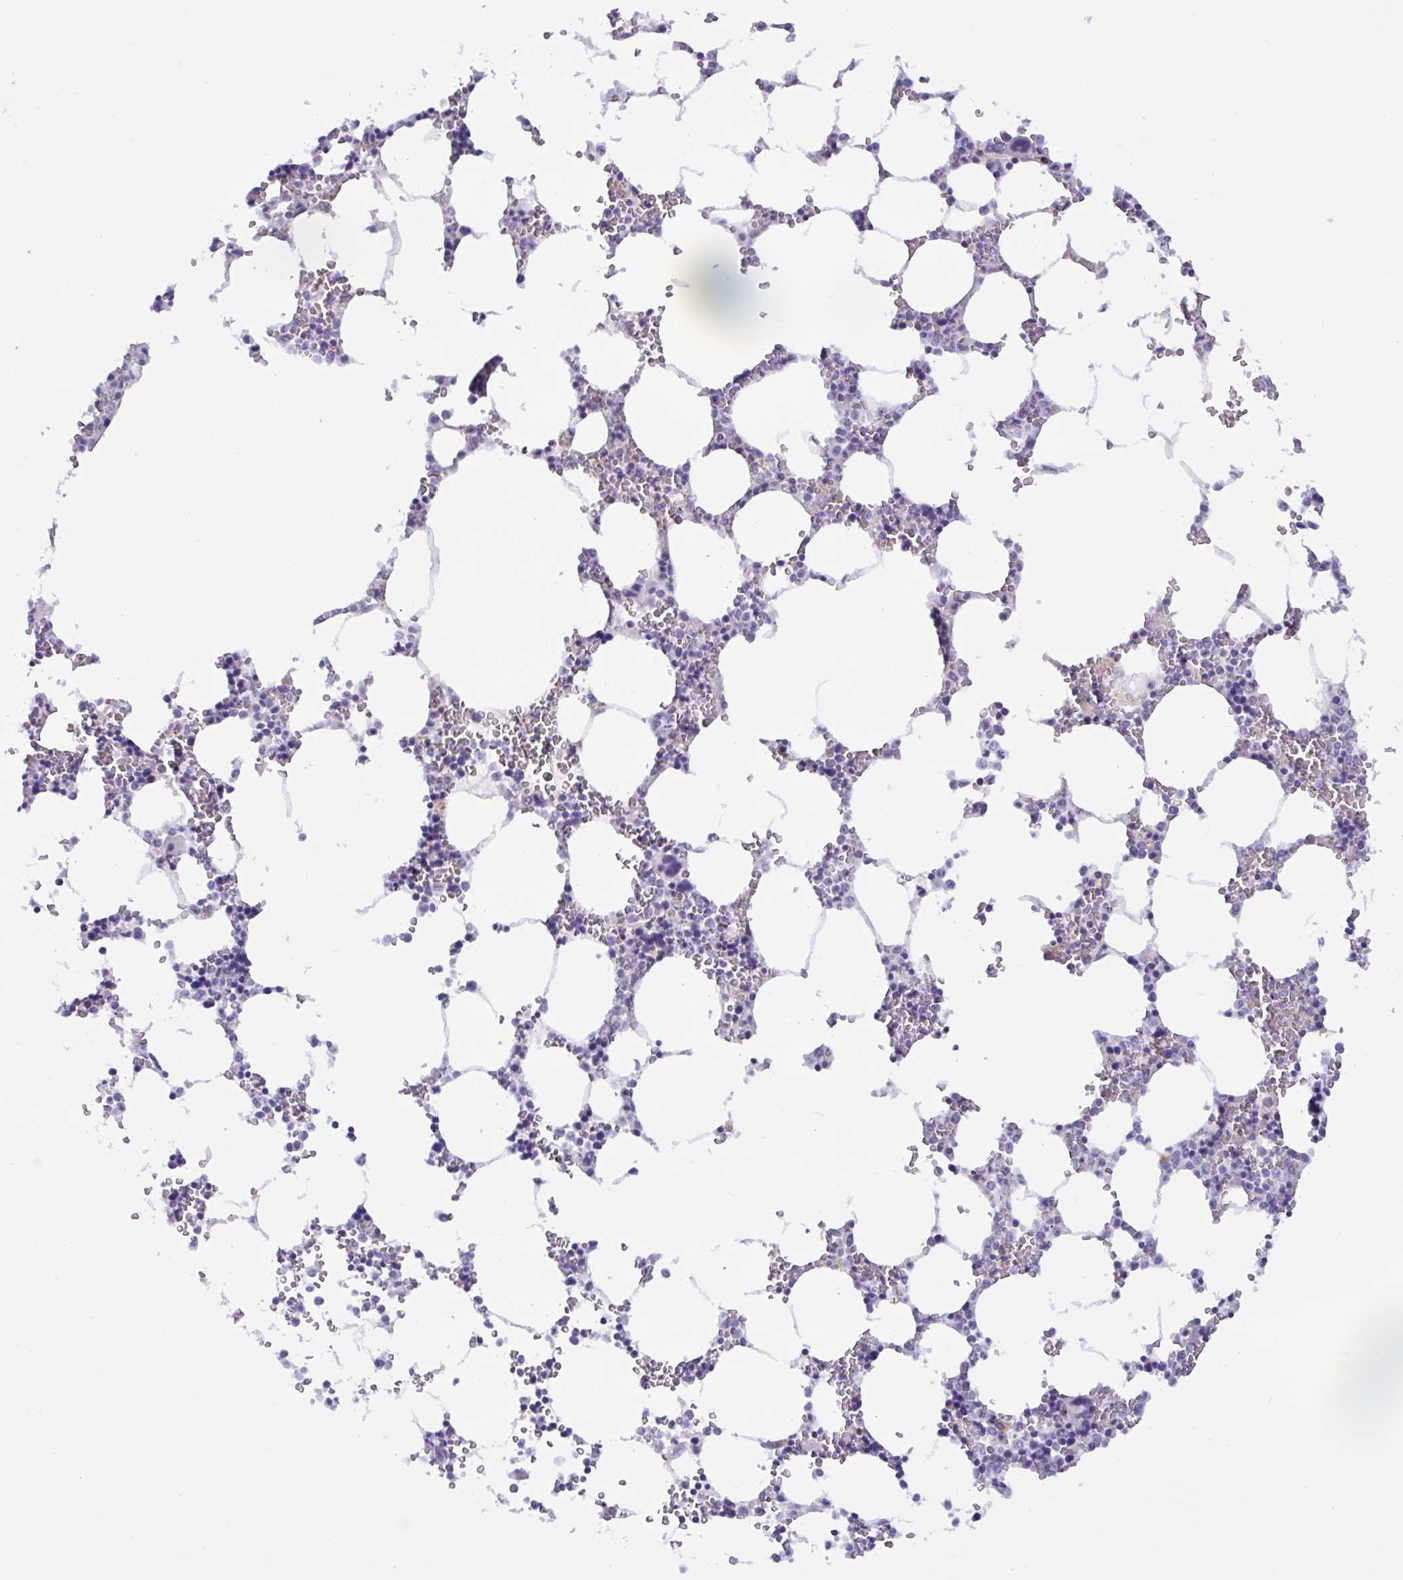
{"staining": {"intensity": "negative", "quantity": "none", "location": "none"}, "tissue": "bone marrow", "cell_type": "Hematopoietic cells", "image_type": "normal", "snomed": [{"axis": "morphology", "description": "Normal tissue, NOS"}, {"axis": "topography", "description": "Bone marrow"}], "caption": "This is an immunohistochemistry (IHC) histopathology image of normal bone marrow. There is no expression in hematopoietic cells.", "gene": "SREBF1", "patient": {"sex": "male", "age": 64}}